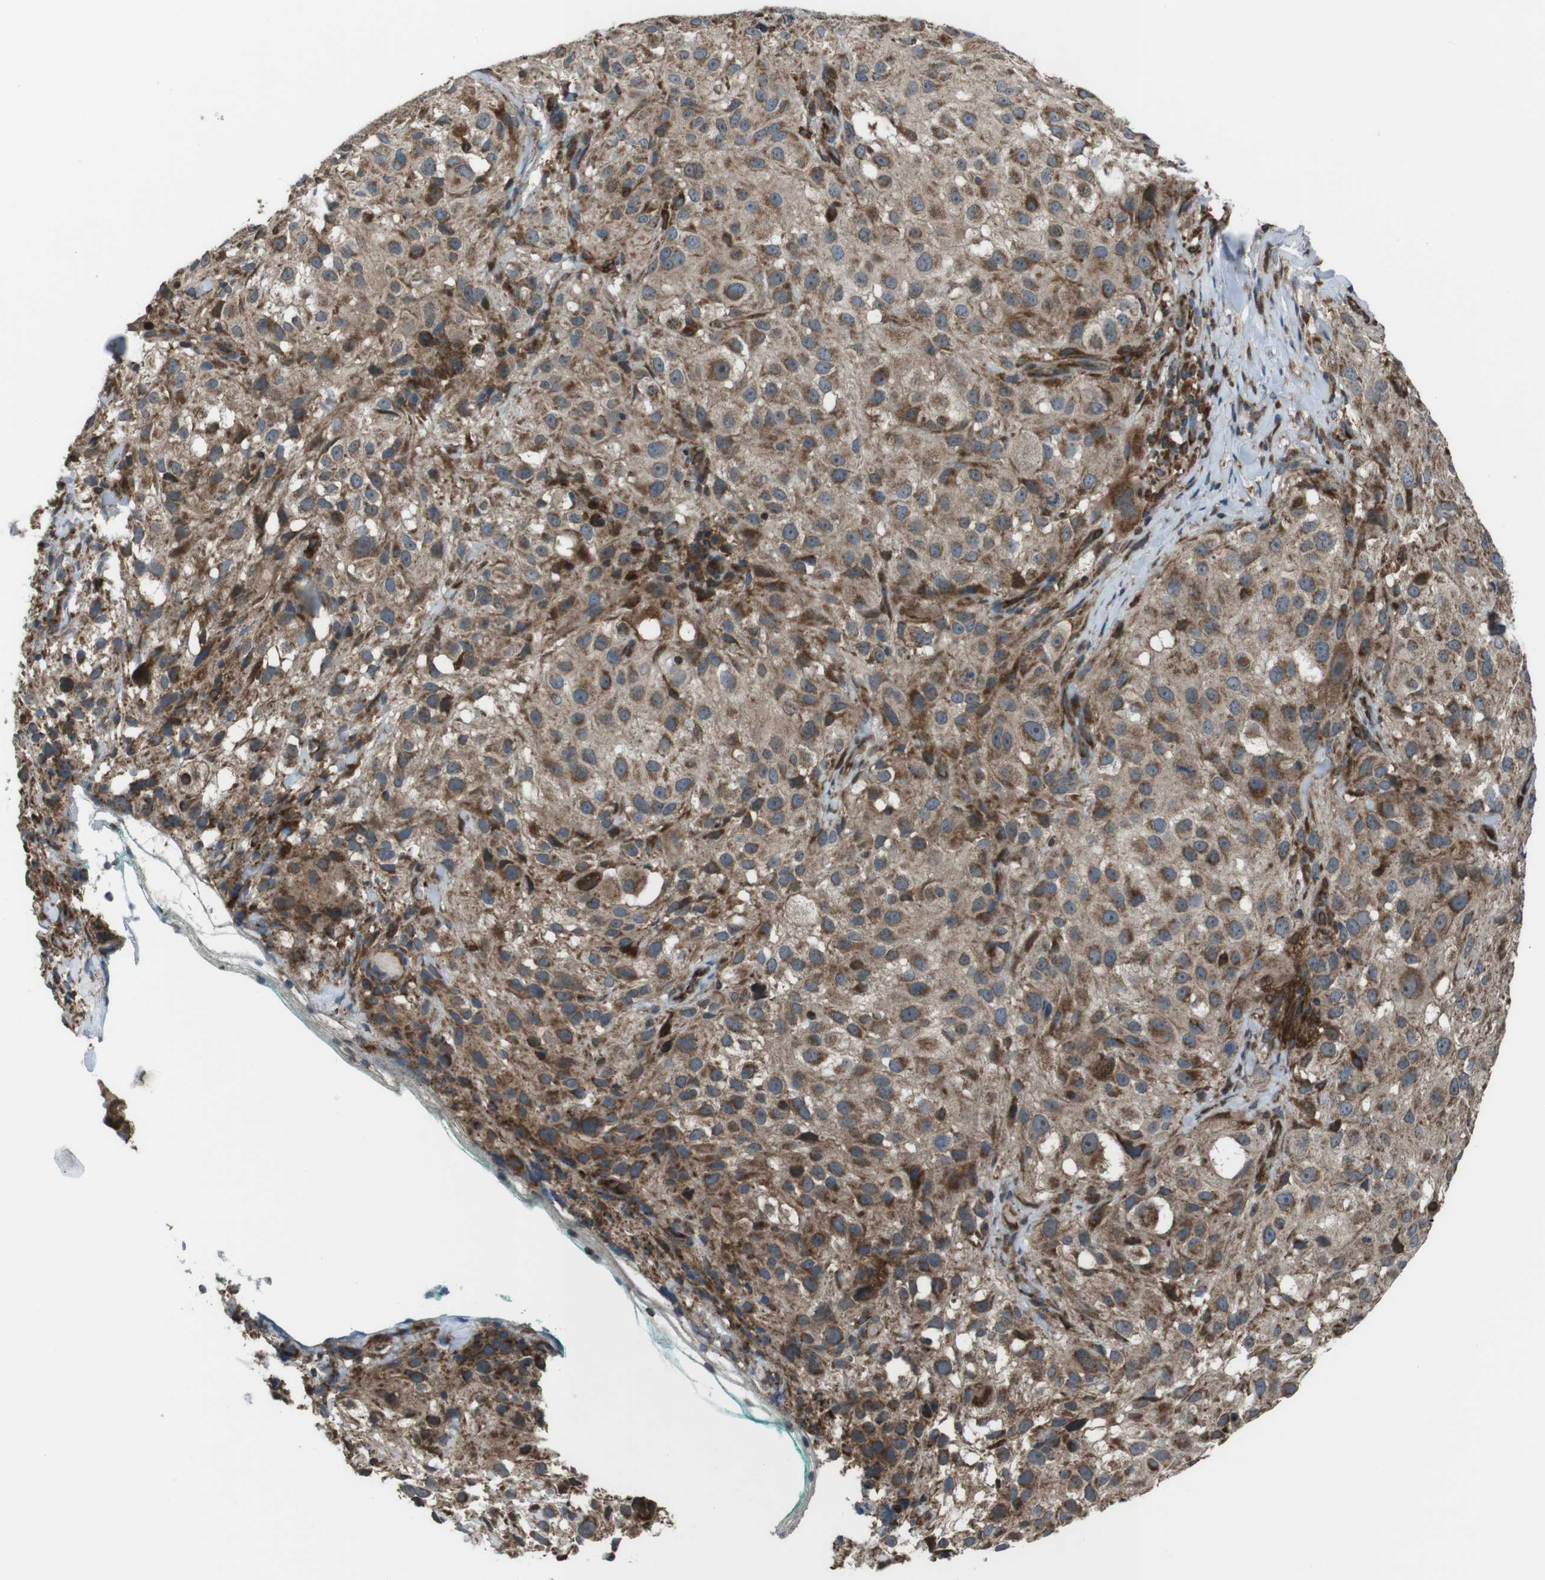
{"staining": {"intensity": "moderate", "quantity": ">75%", "location": "cytoplasmic/membranous"}, "tissue": "melanoma", "cell_type": "Tumor cells", "image_type": "cancer", "snomed": [{"axis": "morphology", "description": "Necrosis, NOS"}, {"axis": "morphology", "description": "Malignant melanoma, NOS"}, {"axis": "topography", "description": "Skin"}], "caption": "Immunohistochemistry (IHC) photomicrograph of human melanoma stained for a protein (brown), which demonstrates medium levels of moderate cytoplasmic/membranous positivity in about >75% of tumor cells.", "gene": "GIMAP8", "patient": {"sex": "female", "age": 87}}